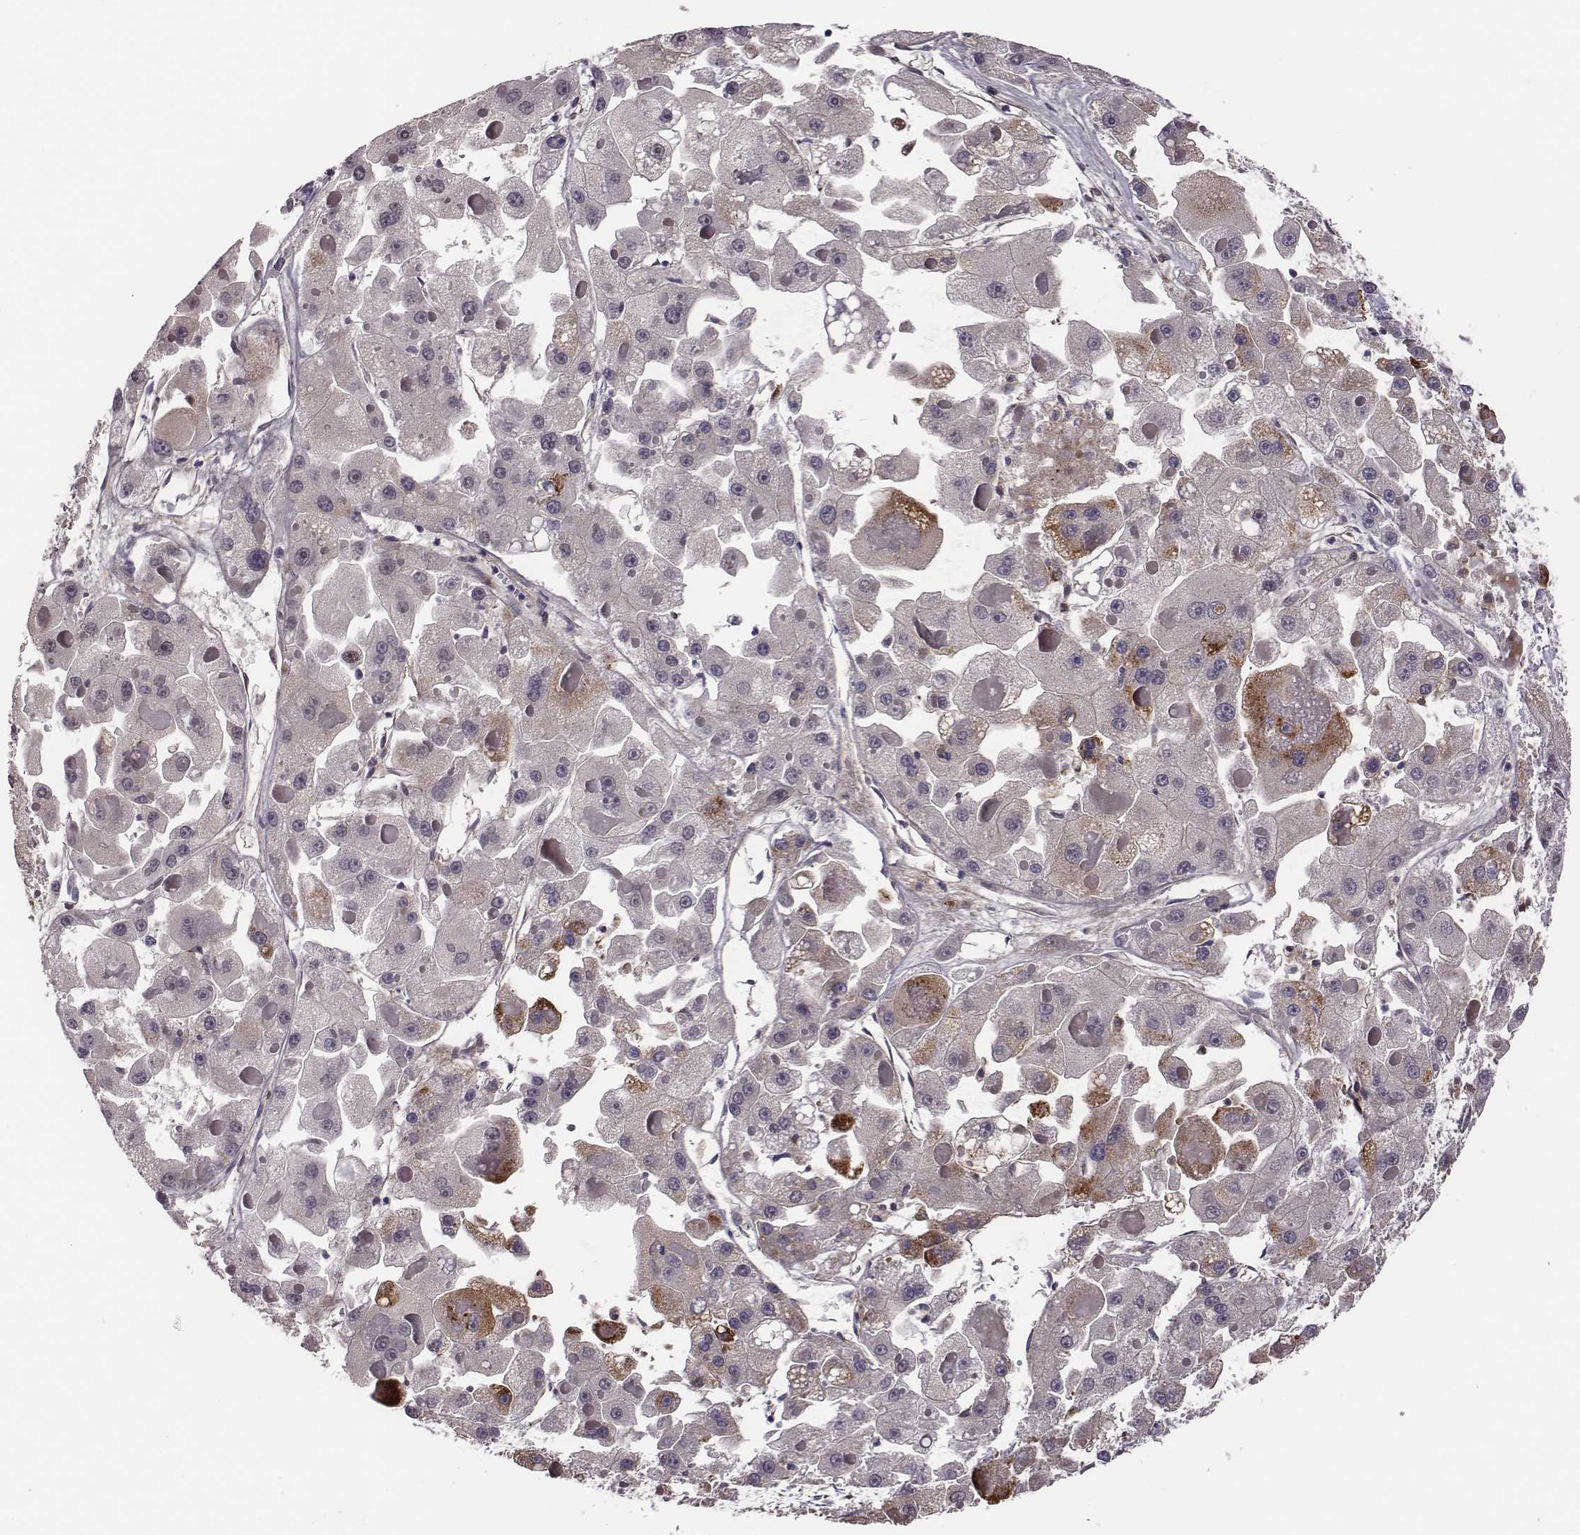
{"staining": {"intensity": "moderate", "quantity": "<25%", "location": "cytoplasmic/membranous"}, "tissue": "liver cancer", "cell_type": "Tumor cells", "image_type": "cancer", "snomed": [{"axis": "morphology", "description": "Carcinoma, Hepatocellular, NOS"}, {"axis": "topography", "description": "Liver"}], "caption": "Immunohistochemistry histopathology image of neoplastic tissue: human liver hepatocellular carcinoma stained using IHC demonstrates low levels of moderate protein expression localized specifically in the cytoplasmic/membranous of tumor cells, appearing as a cytoplasmic/membranous brown color.", "gene": "SELENOI", "patient": {"sex": "female", "age": 73}}